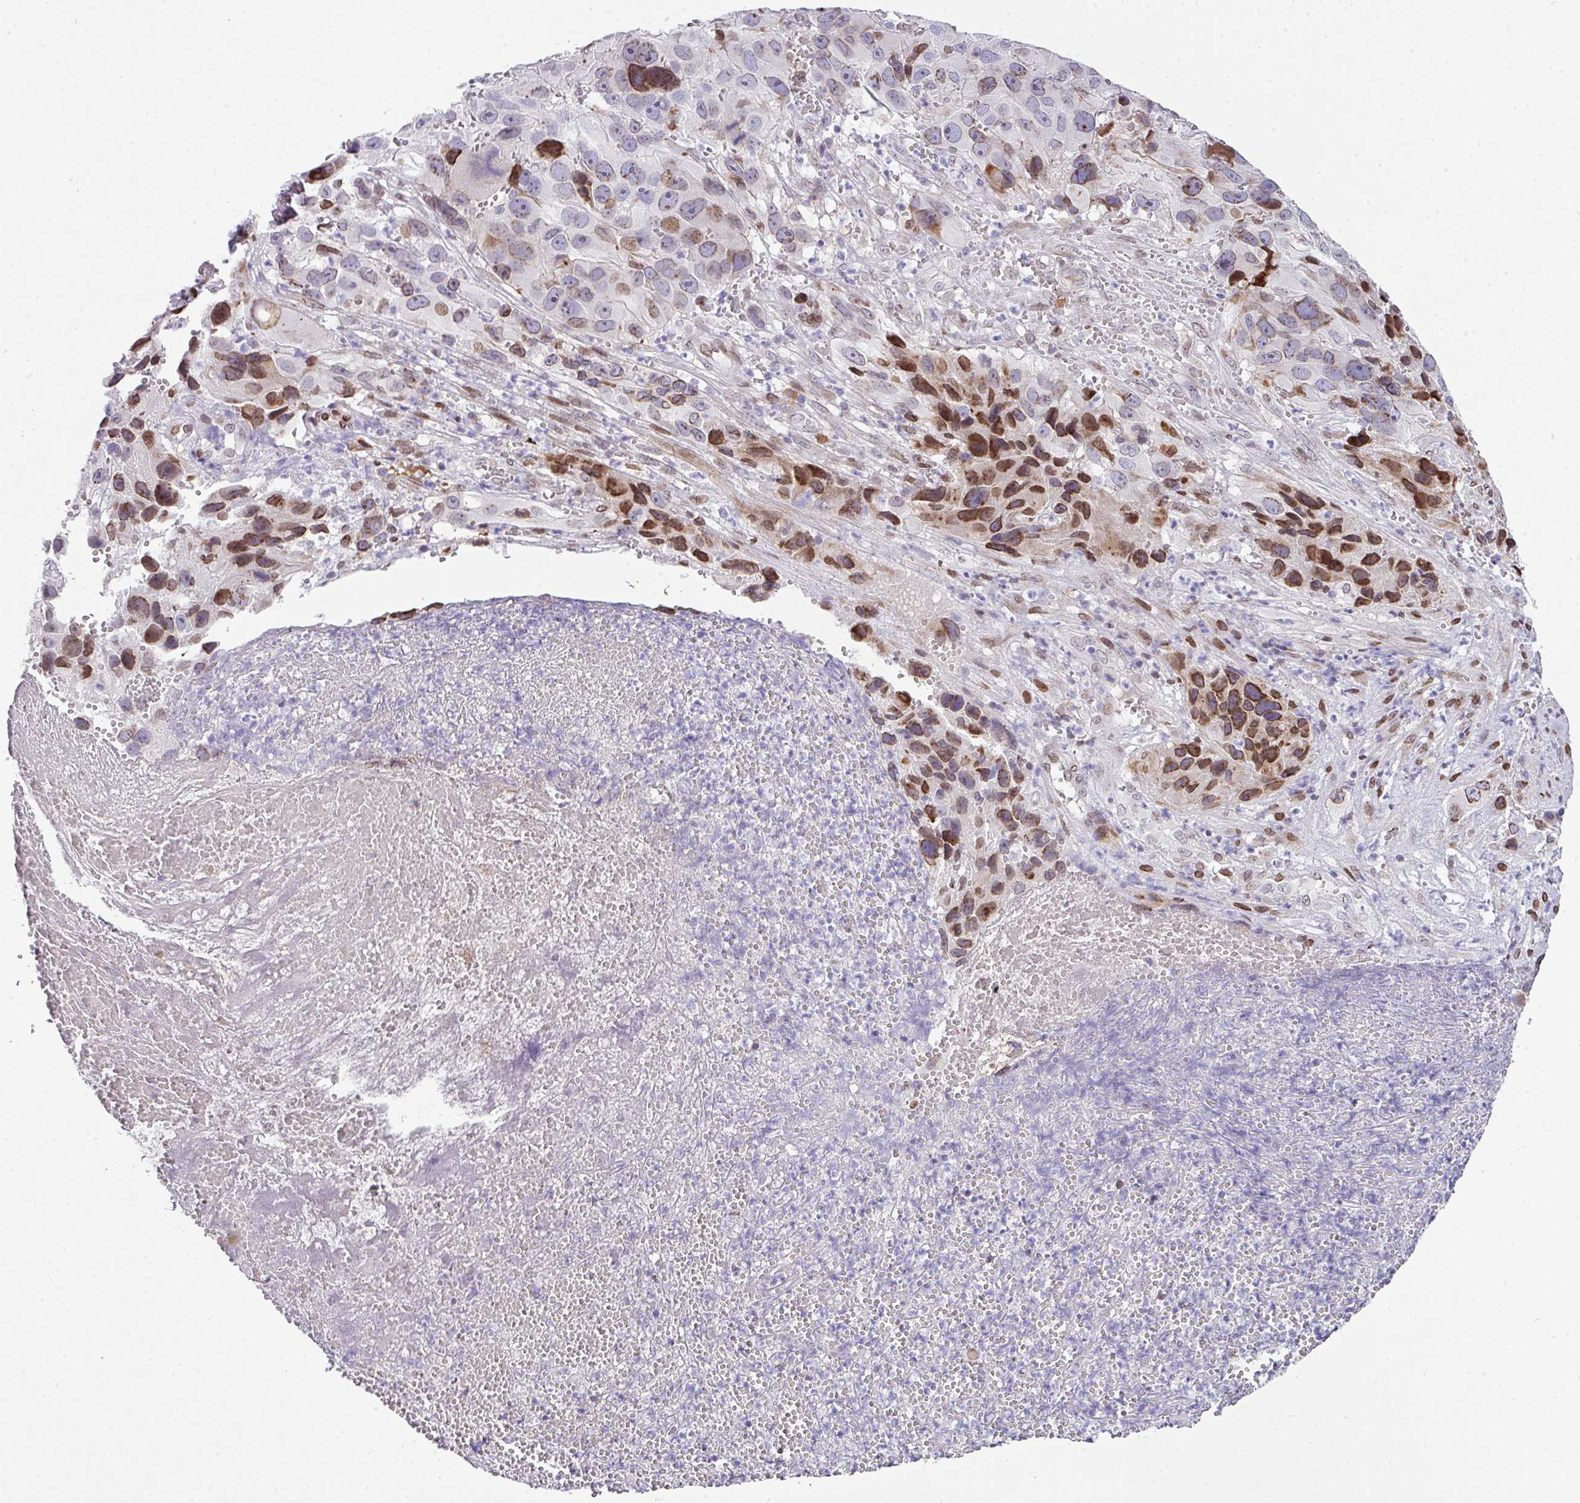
{"staining": {"intensity": "moderate", "quantity": "25%-75%", "location": "cytoplasmic/membranous,nuclear"}, "tissue": "melanoma", "cell_type": "Tumor cells", "image_type": "cancer", "snomed": [{"axis": "morphology", "description": "Malignant melanoma, NOS"}, {"axis": "topography", "description": "Skin"}], "caption": "Tumor cells reveal moderate cytoplasmic/membranous and nuclear positivity in approximately 25%-75% of cells in malignant melanoma.", "gene": "PLK1", "patient": {"sex": "male", "age": 84}}